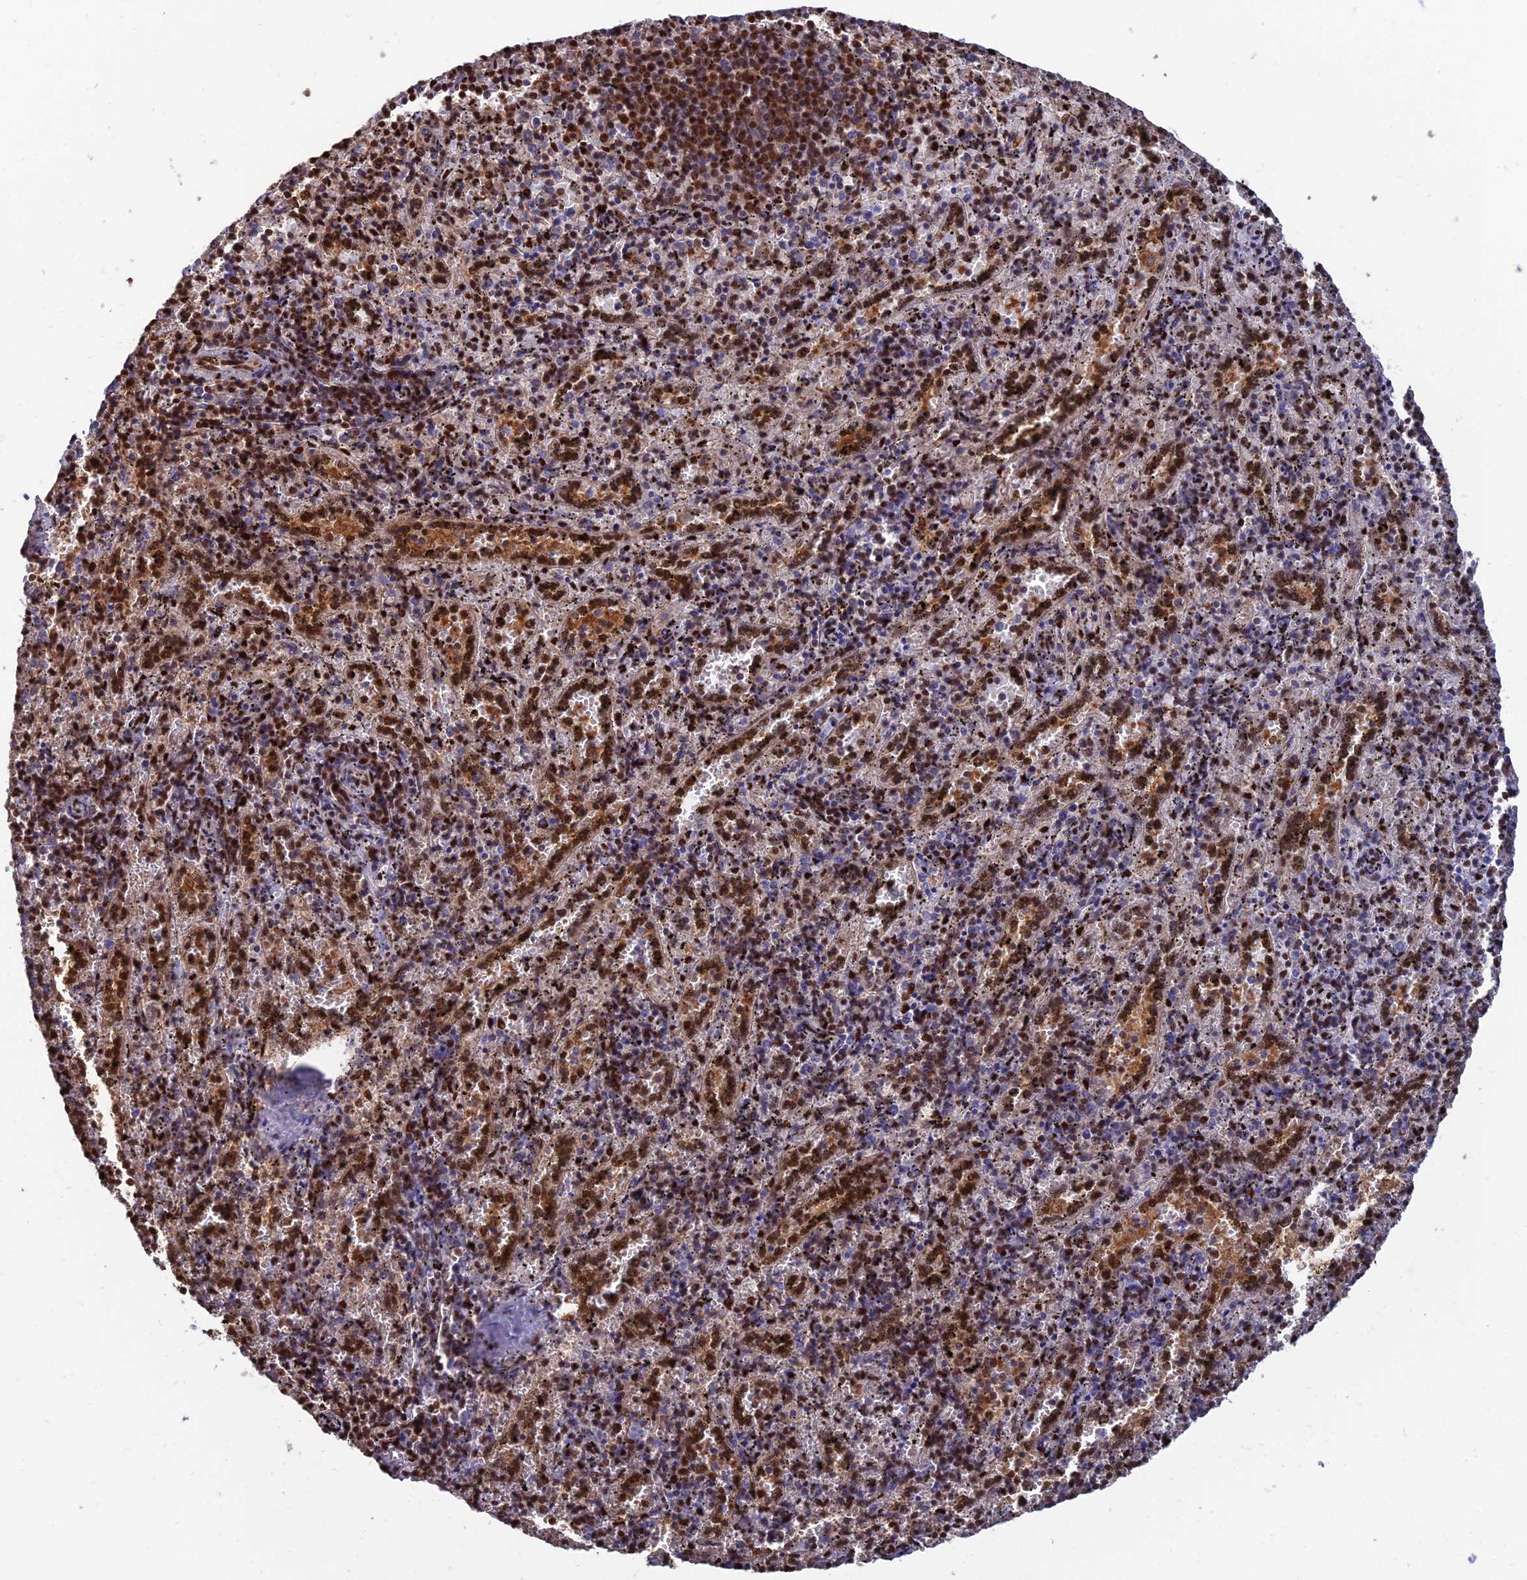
{"staining": {"intensity": "strong", "quantity": "<25%", "location": "nuclear"}, "tissue": "spleen", "cell_type": "Cells in red pulp", "image_type": "normal", "snomed": [{"axis": "morphology", "description": "Normal tissue, NOS"}, {"axis": "topography", "description": "Spleen"}], "caption": "Spleen stained with DAB (3,3'-diaminobenzidine) immunohistochemistry exhibits medium levels of strong nuclear staining in approximately <25% of cells in red pulp.", "gene": "DNPEP", "patient": {"sex": "male", "age": 11}}